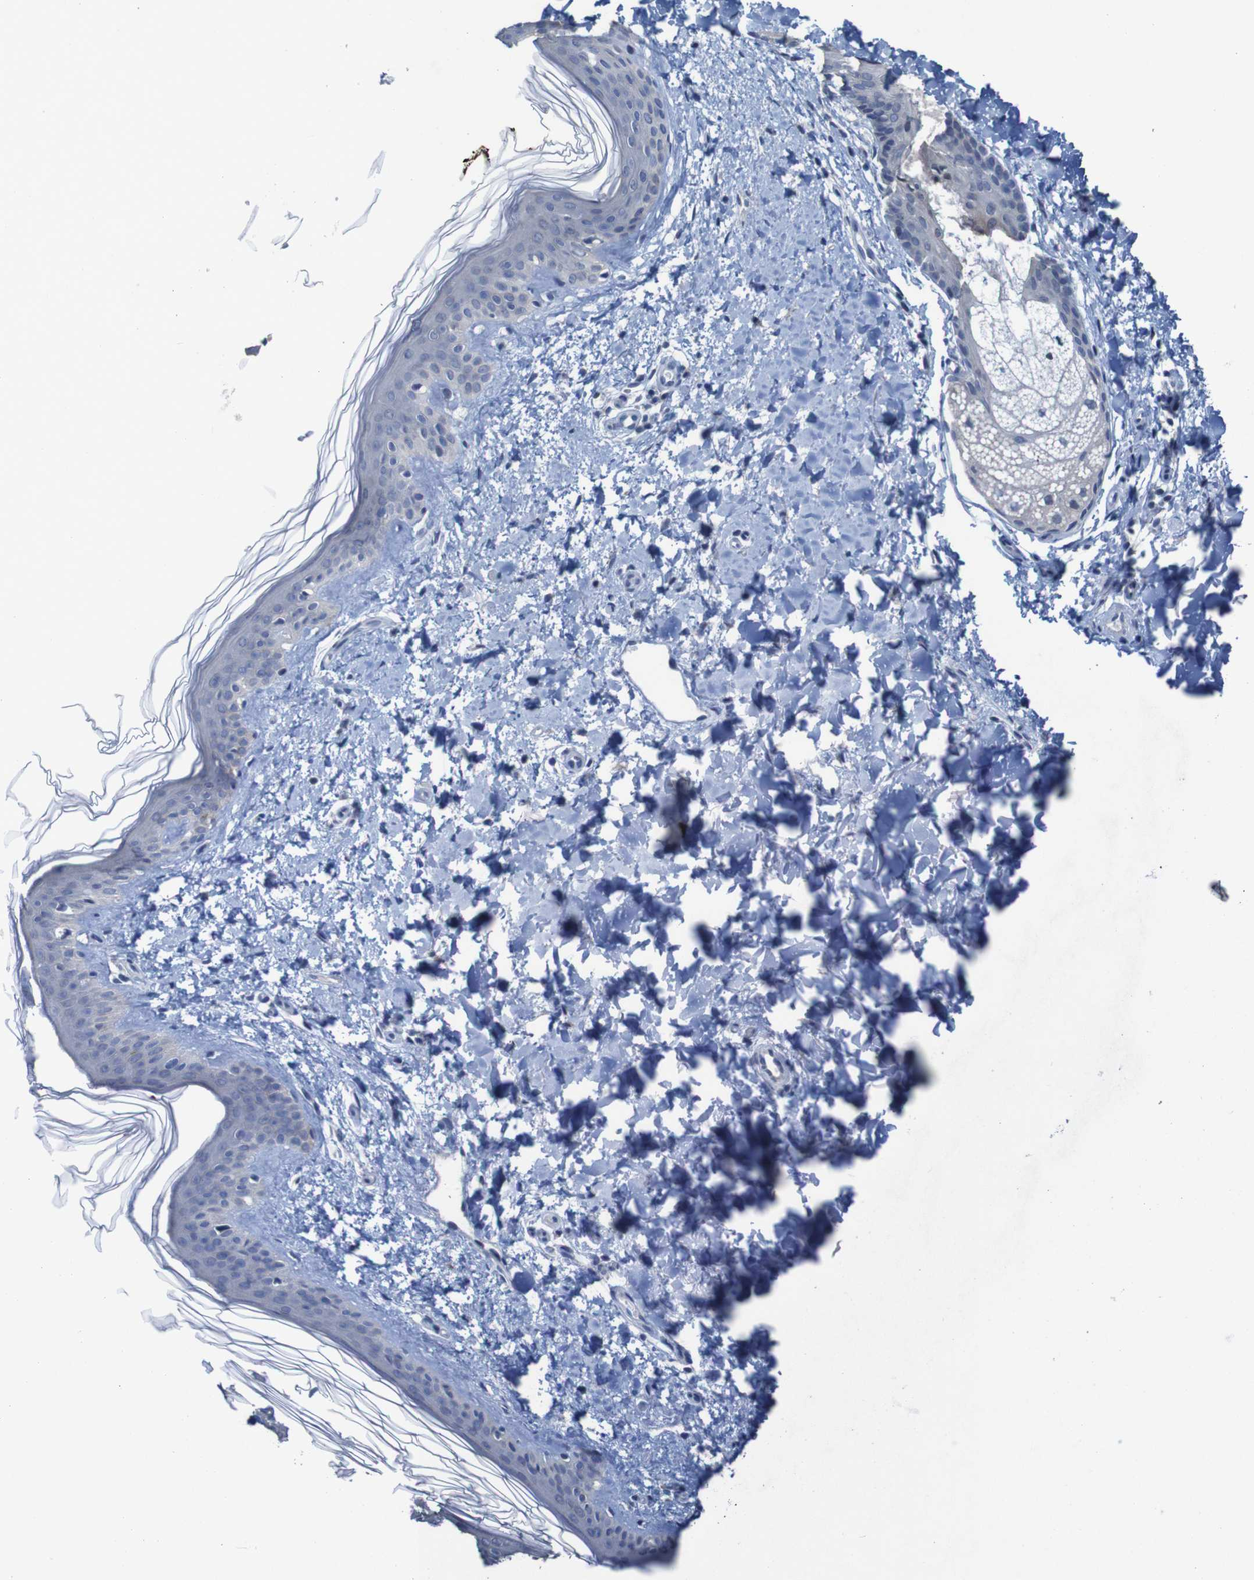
{"staining": {"intensity": "negative", "quantity": "none", "location": "none"}, "tissue": "skin", "cell_type": "Fibroblasts", "image_type": "normal", "snomed": [{"axis": "morphology", "description": "Normal tissue, NOS"}, {"axis": "topography", "description": "Skin"}], "caption": "Skin stained for a protein using IHC demonstrates no expression fibroblasts.", "gene": "CLDN18", "patient": {"sex": "female", "age": 41}}